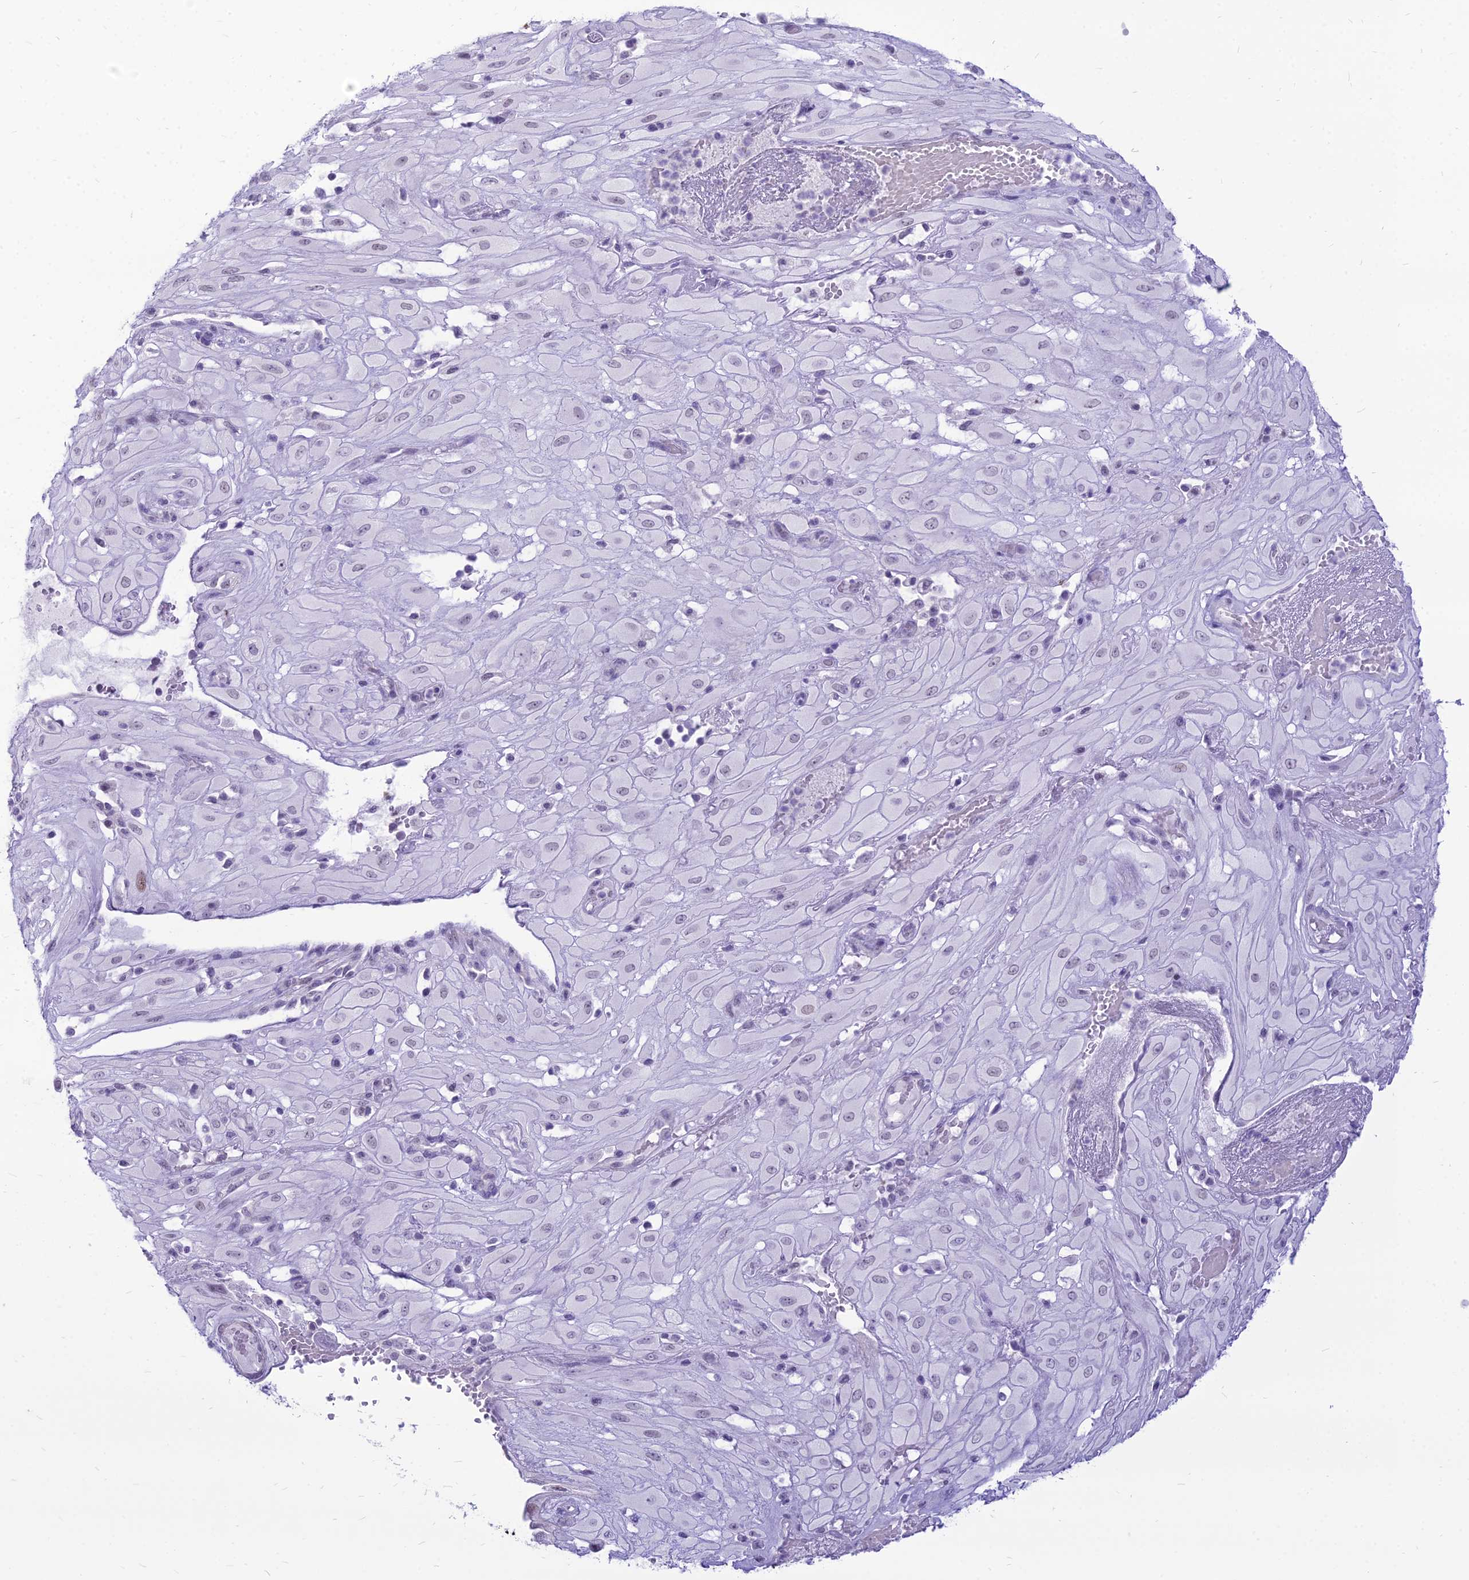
{"staining": {"intensity": "negative", "quantity": "none", "location": "none"}, "tissue": "cervical cancer", "cell_type": "Tumor cells", "image_type": "cancer", "snomed": [{"axis": "morphology", "description": "Squamous cell carcinoma, NOS"}, {"axis": "topography", "description": "Cervix"}], "caption": "There is no significant positivity in tumor cells of squamous cell carcinoma (cervical).", "gene": "DHX40", "patient": {"sex": "female", "age": 36}}